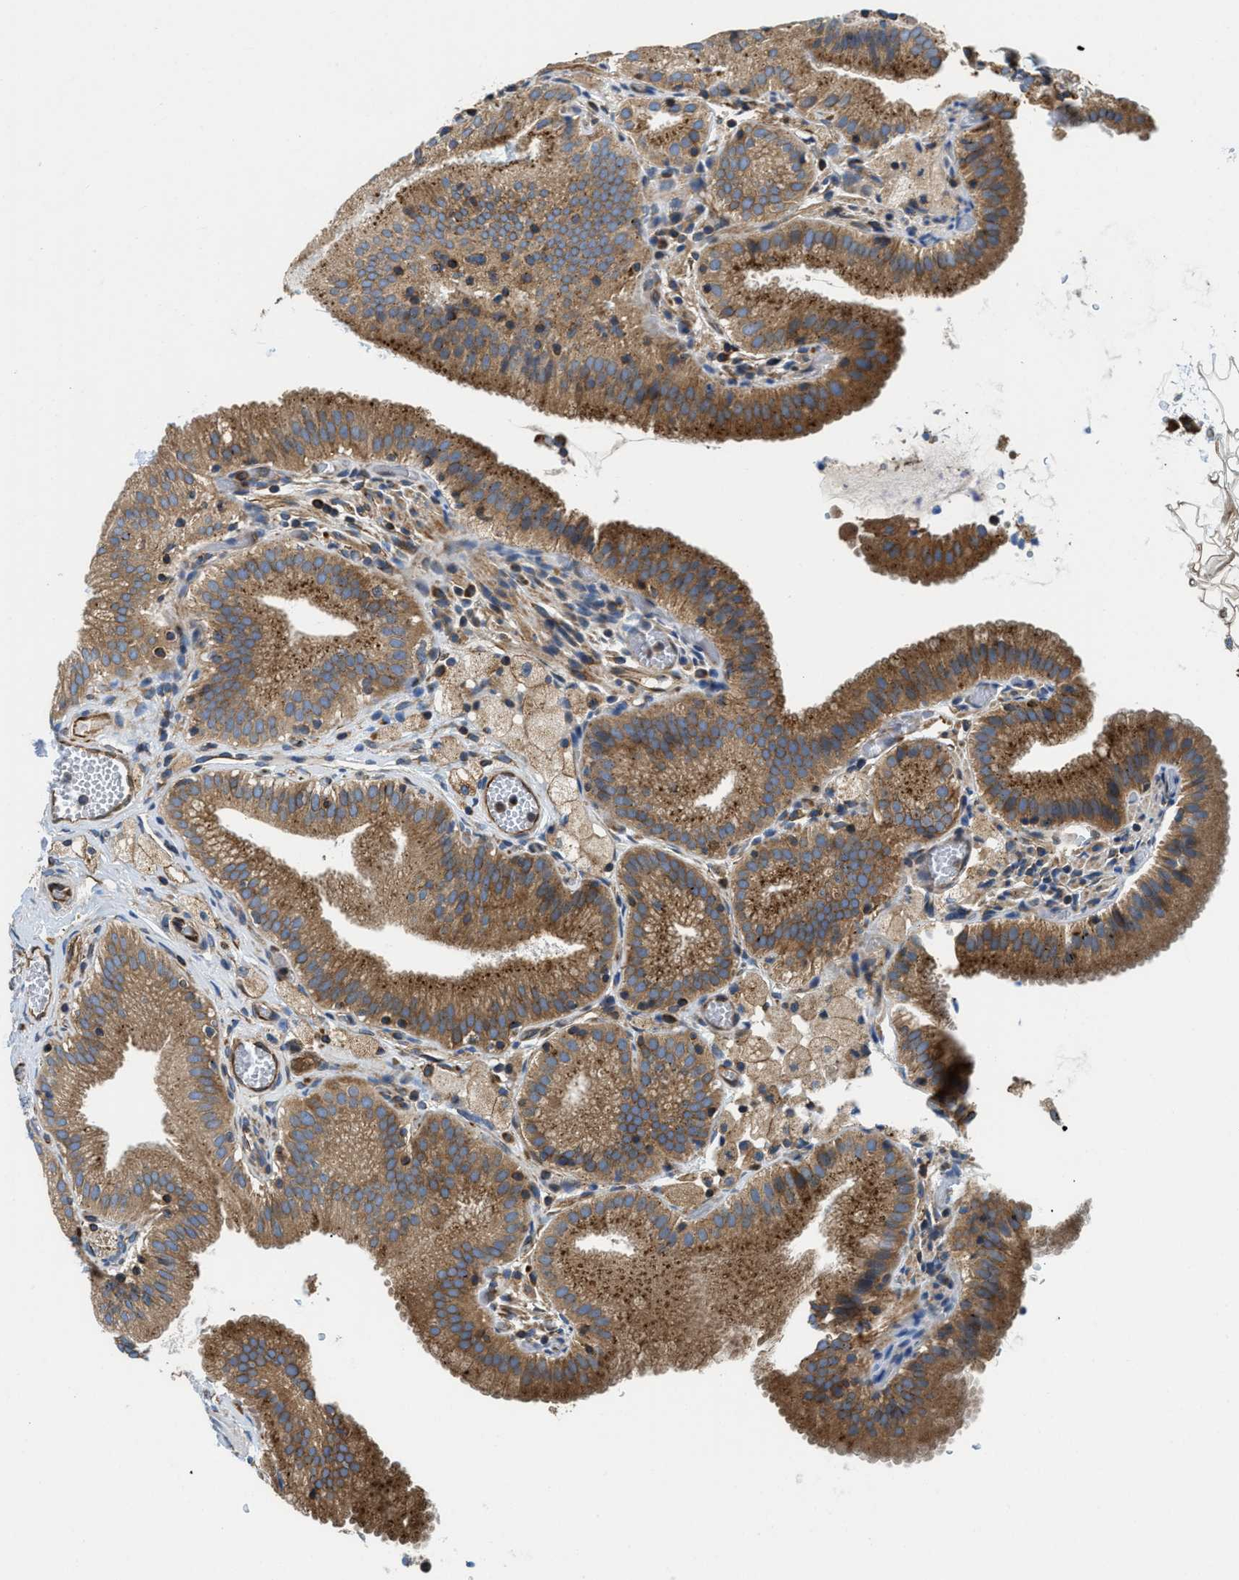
{"staining": {"intensity": "moderate", "quantity": ">75%", "location": "cytoplasmic/membranous"}, "tissue": "gallbladder", "cell_type": "Glandular cells", "image_type": "normal", "snomed": [{"axis": "morphology", "description": "Normal tissue, NOS"}, {"axis": "topography", "description": "Gallbladder"}], "caption": "This is an image of immunohistochemistry staining of normal gallbladder, which shows moderate positivity in the cytoplasmic/membranous of glandular cells.", "gene": "HSD17B12", "patient": {"sex": "male", "age": 54}}